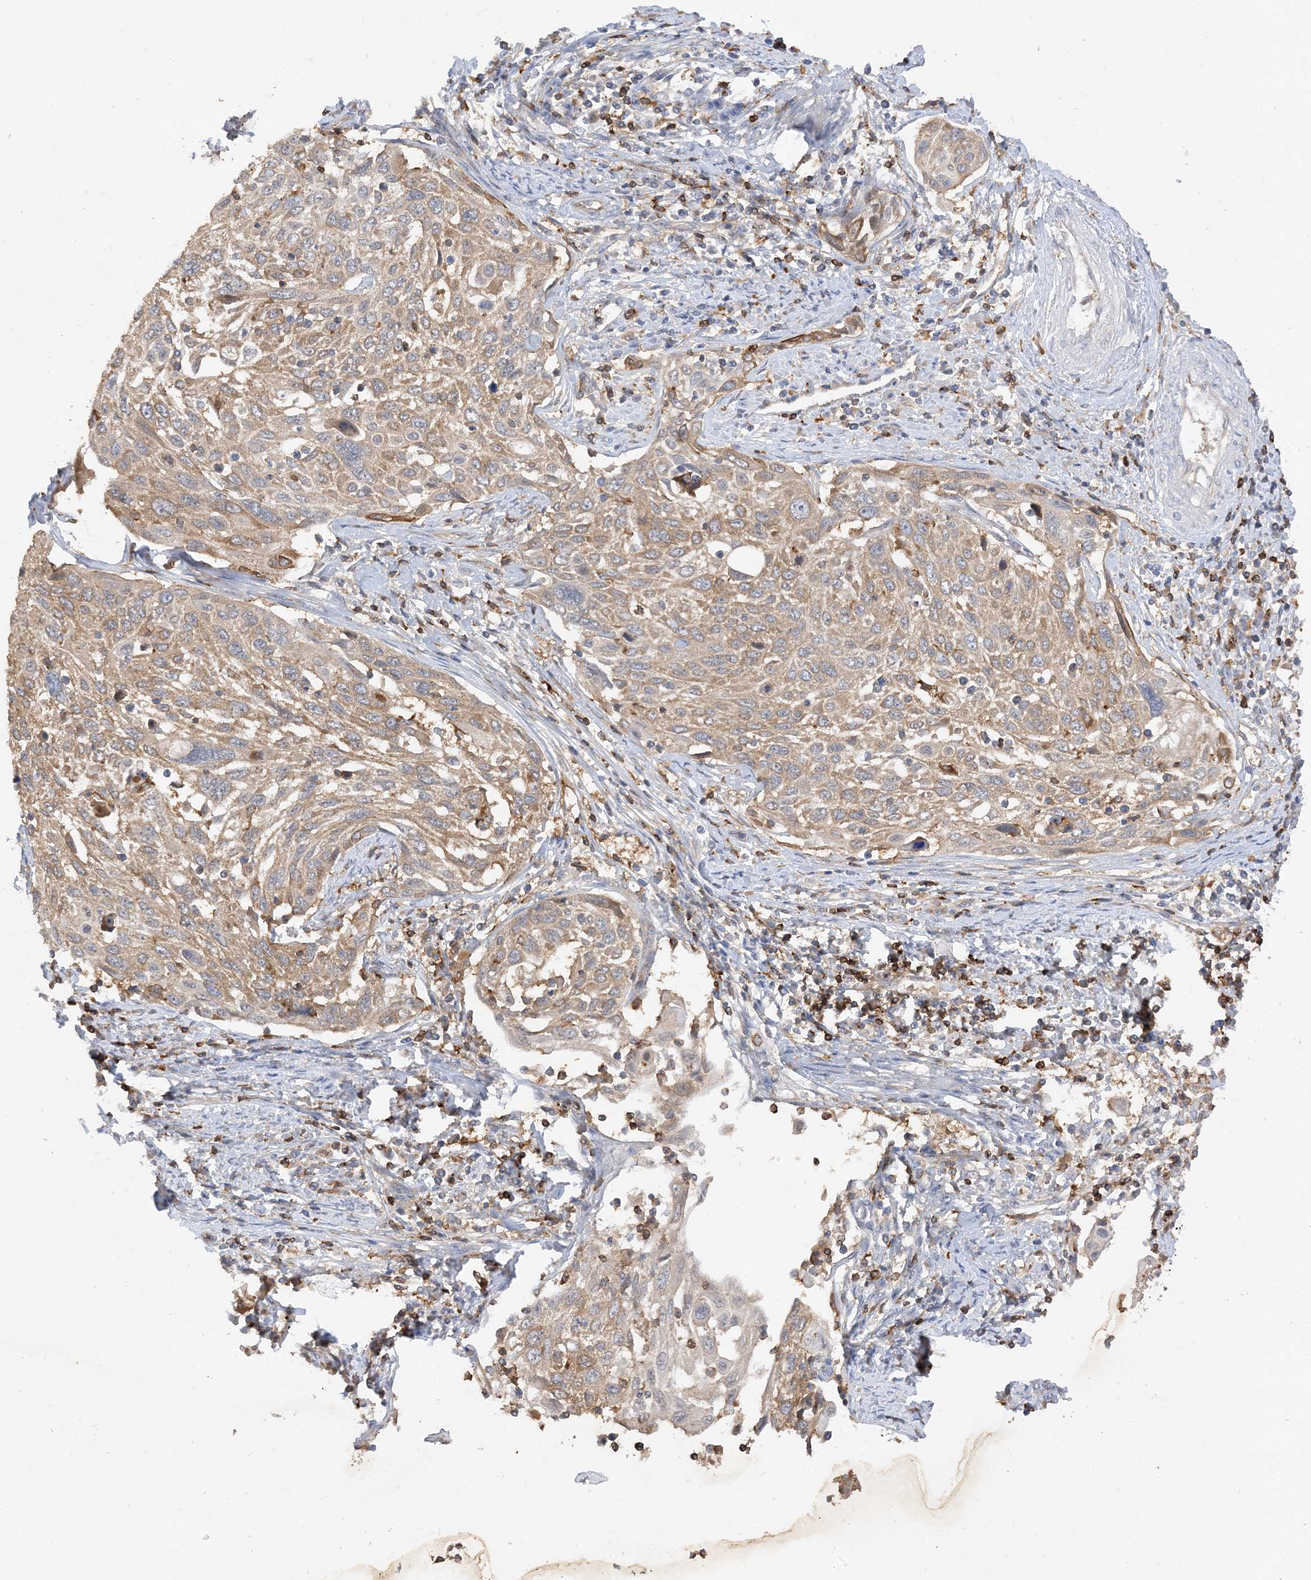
{"staining": {"intensity": "weak", "quantity": "25%-75%", "location": "cytoplasmic/membranous"}, "tissue": "cervical cancer", "cell_type": "Tumor cells", "image_type": "cancer", "snomed": [{"axis": "morphology", "description": "Squamous cell carcinoma, NOS"}, {"axis": "topography", "description": "Cervix"}], "caption": "Weak cytoplasmic/membranous positivity for a protein is seen in about 25%-75% of tumor cells of cervical cancer (squamous cell carcinoma) using immunohistochemistry.", "gene": "PHACTR2", "patient": {"sex": "female", "age": 70}}